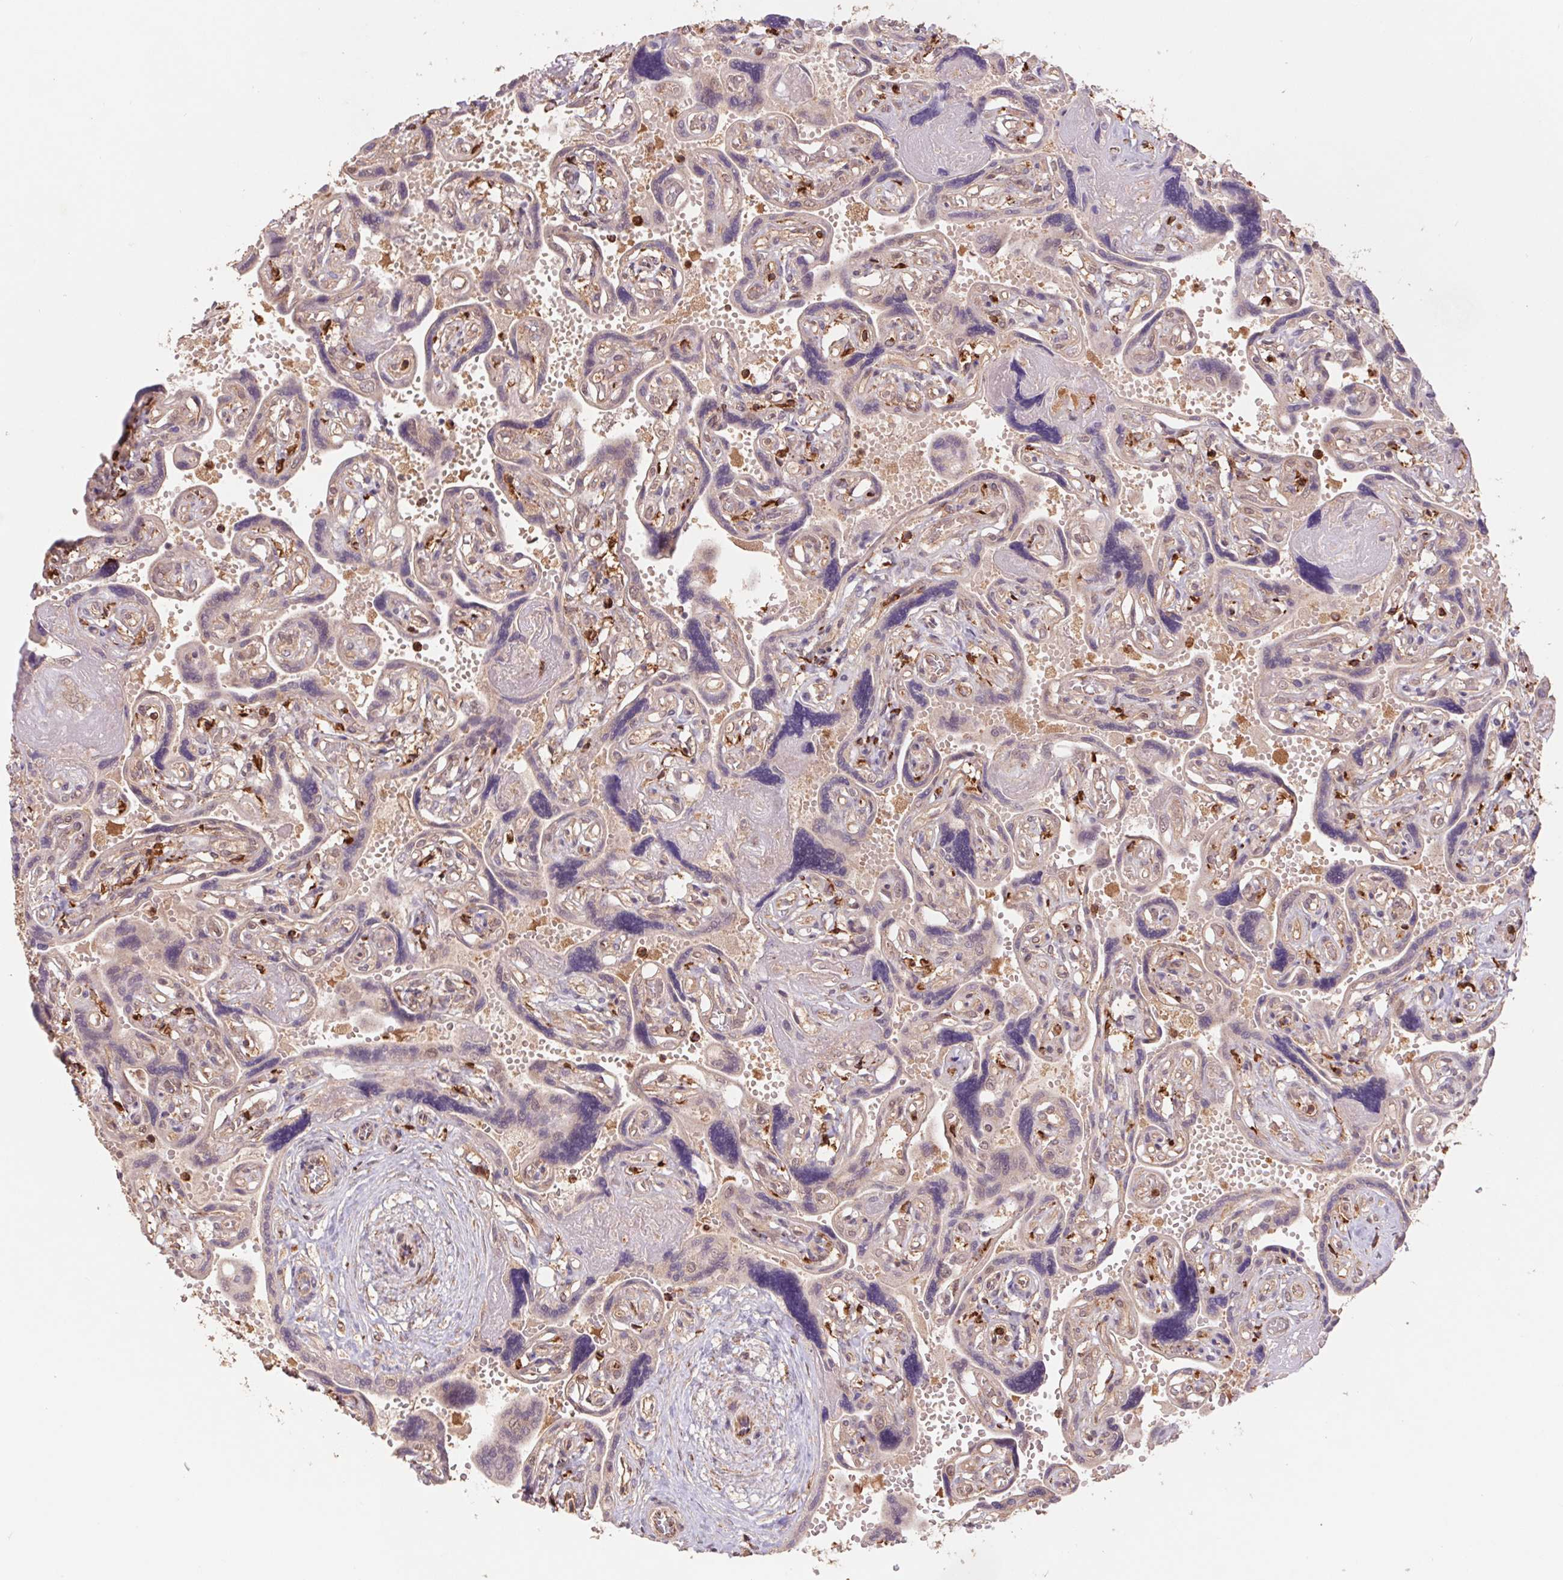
{"staining": {"intensity": "weak", "quantity": ">75%", "location": "cytoplasmic/membranous,nuclear"}, "tissue": "placenta", "cell_type": "Decidual cells", "image_type": "normal", "snomed": [{"axis": "morphology", "description": "Normal tissue, NOS"}, {"axis": "topography", "description": "Placenta"}], "caption": "Immunohistochemical staining of benign placenta exhibits >75% levels of weak cytoplasmic/membranous,nuclear protein staining in approximately >75% of decidual cells.", "gene": "URM1", "patient": {"sex": "female", "age": 32}}